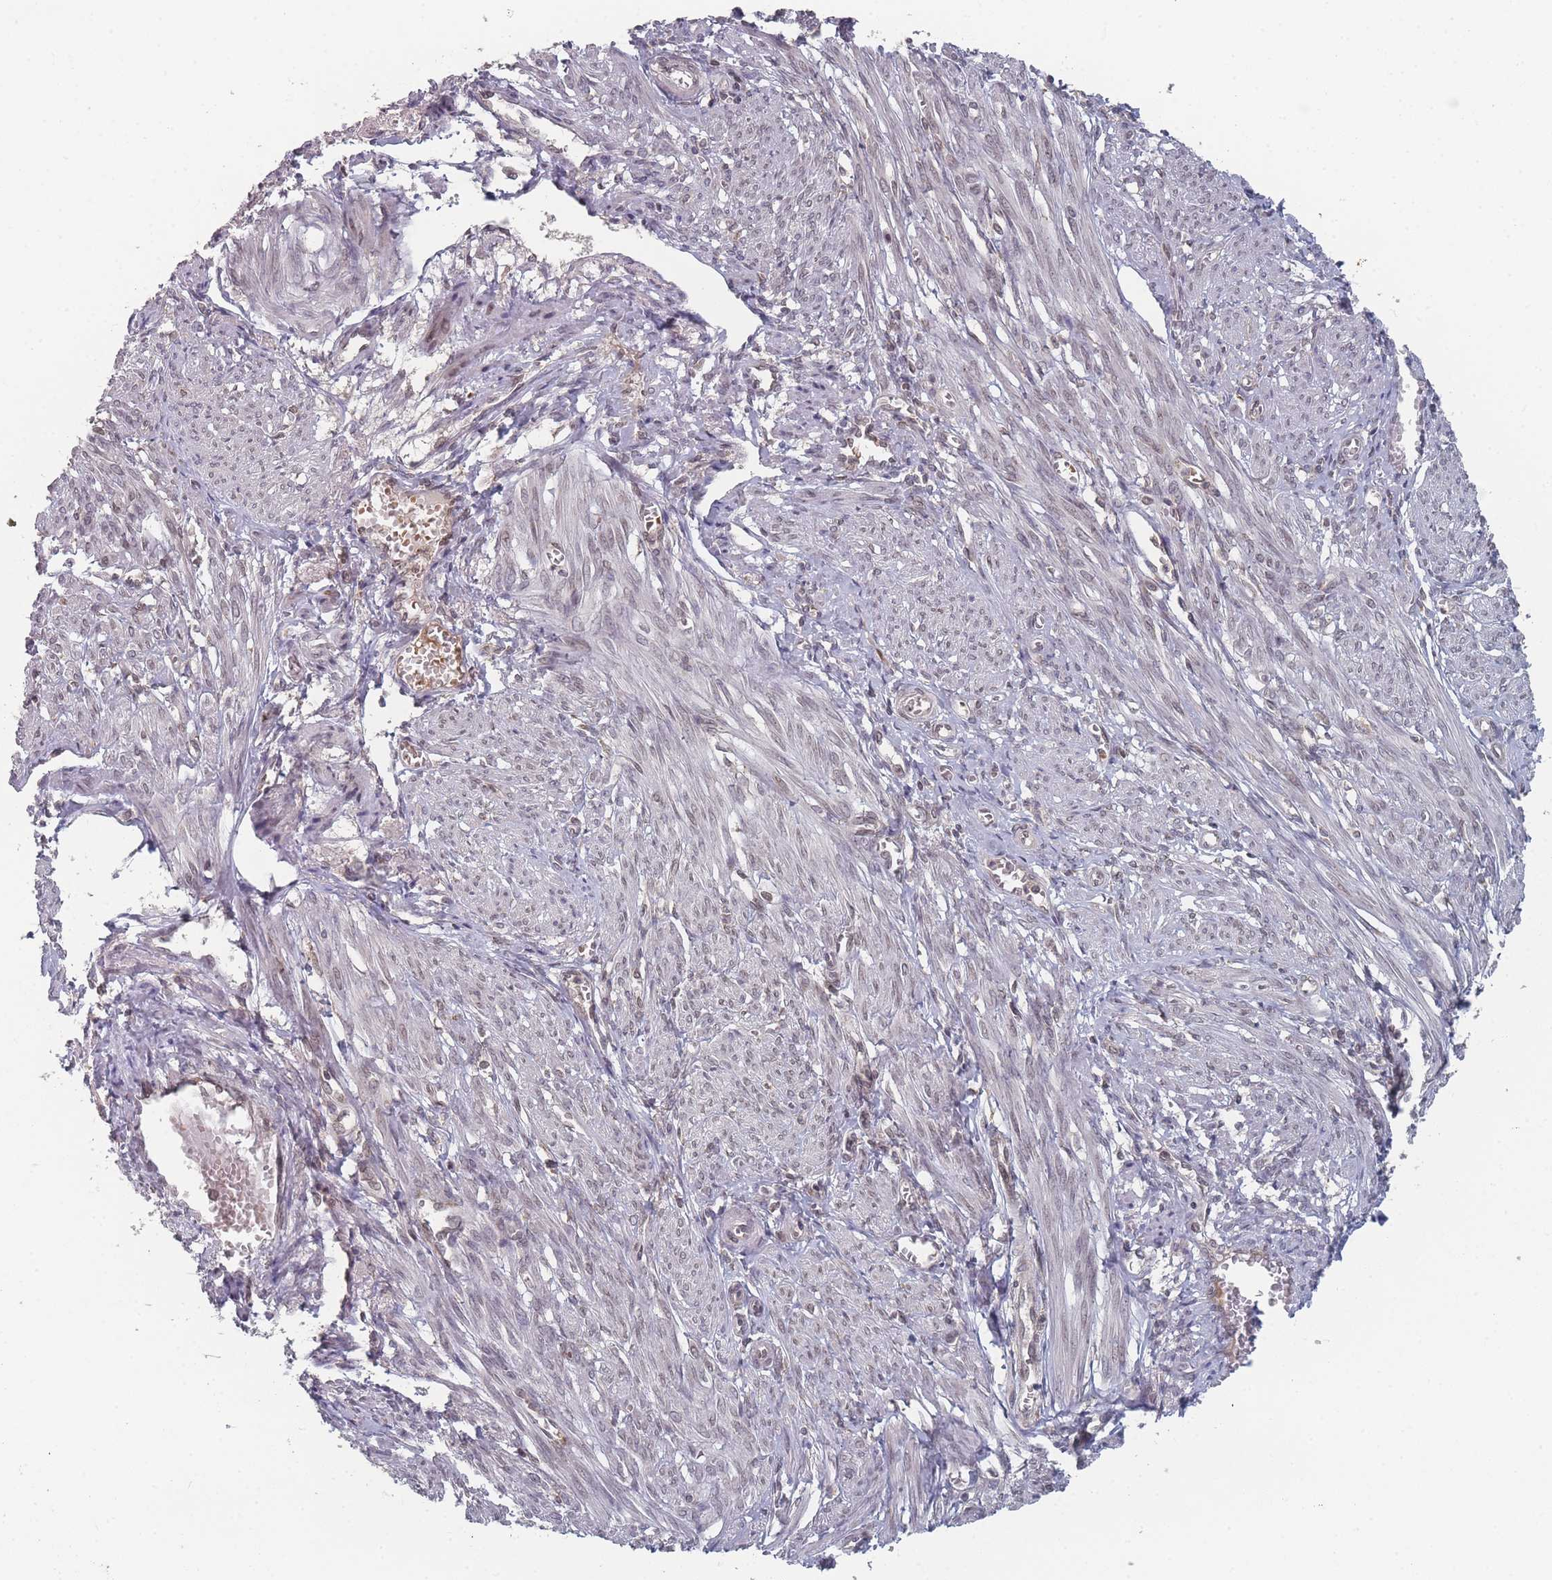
{"staining": {"intensity": "weak", "quantity": "25%-75%", "location": "nuclear"}, "tissue": "smooth muscle", "cell_type": "Smooth muscle cells", "image_type": "normal", "snomed": [{"axis": "morphology", "description": "Normal tissue, NOS"}, {"axis": "topography", "description": "Smooth muscle"}], "caption": "Immunohistochemical staining of benign human smooth muscle shows weak nuclear protein positivity in about 25%-75% of smooth muscle cells.", "gene": "TBC1D25", "patient": {"sex": "female", "age": 39}}